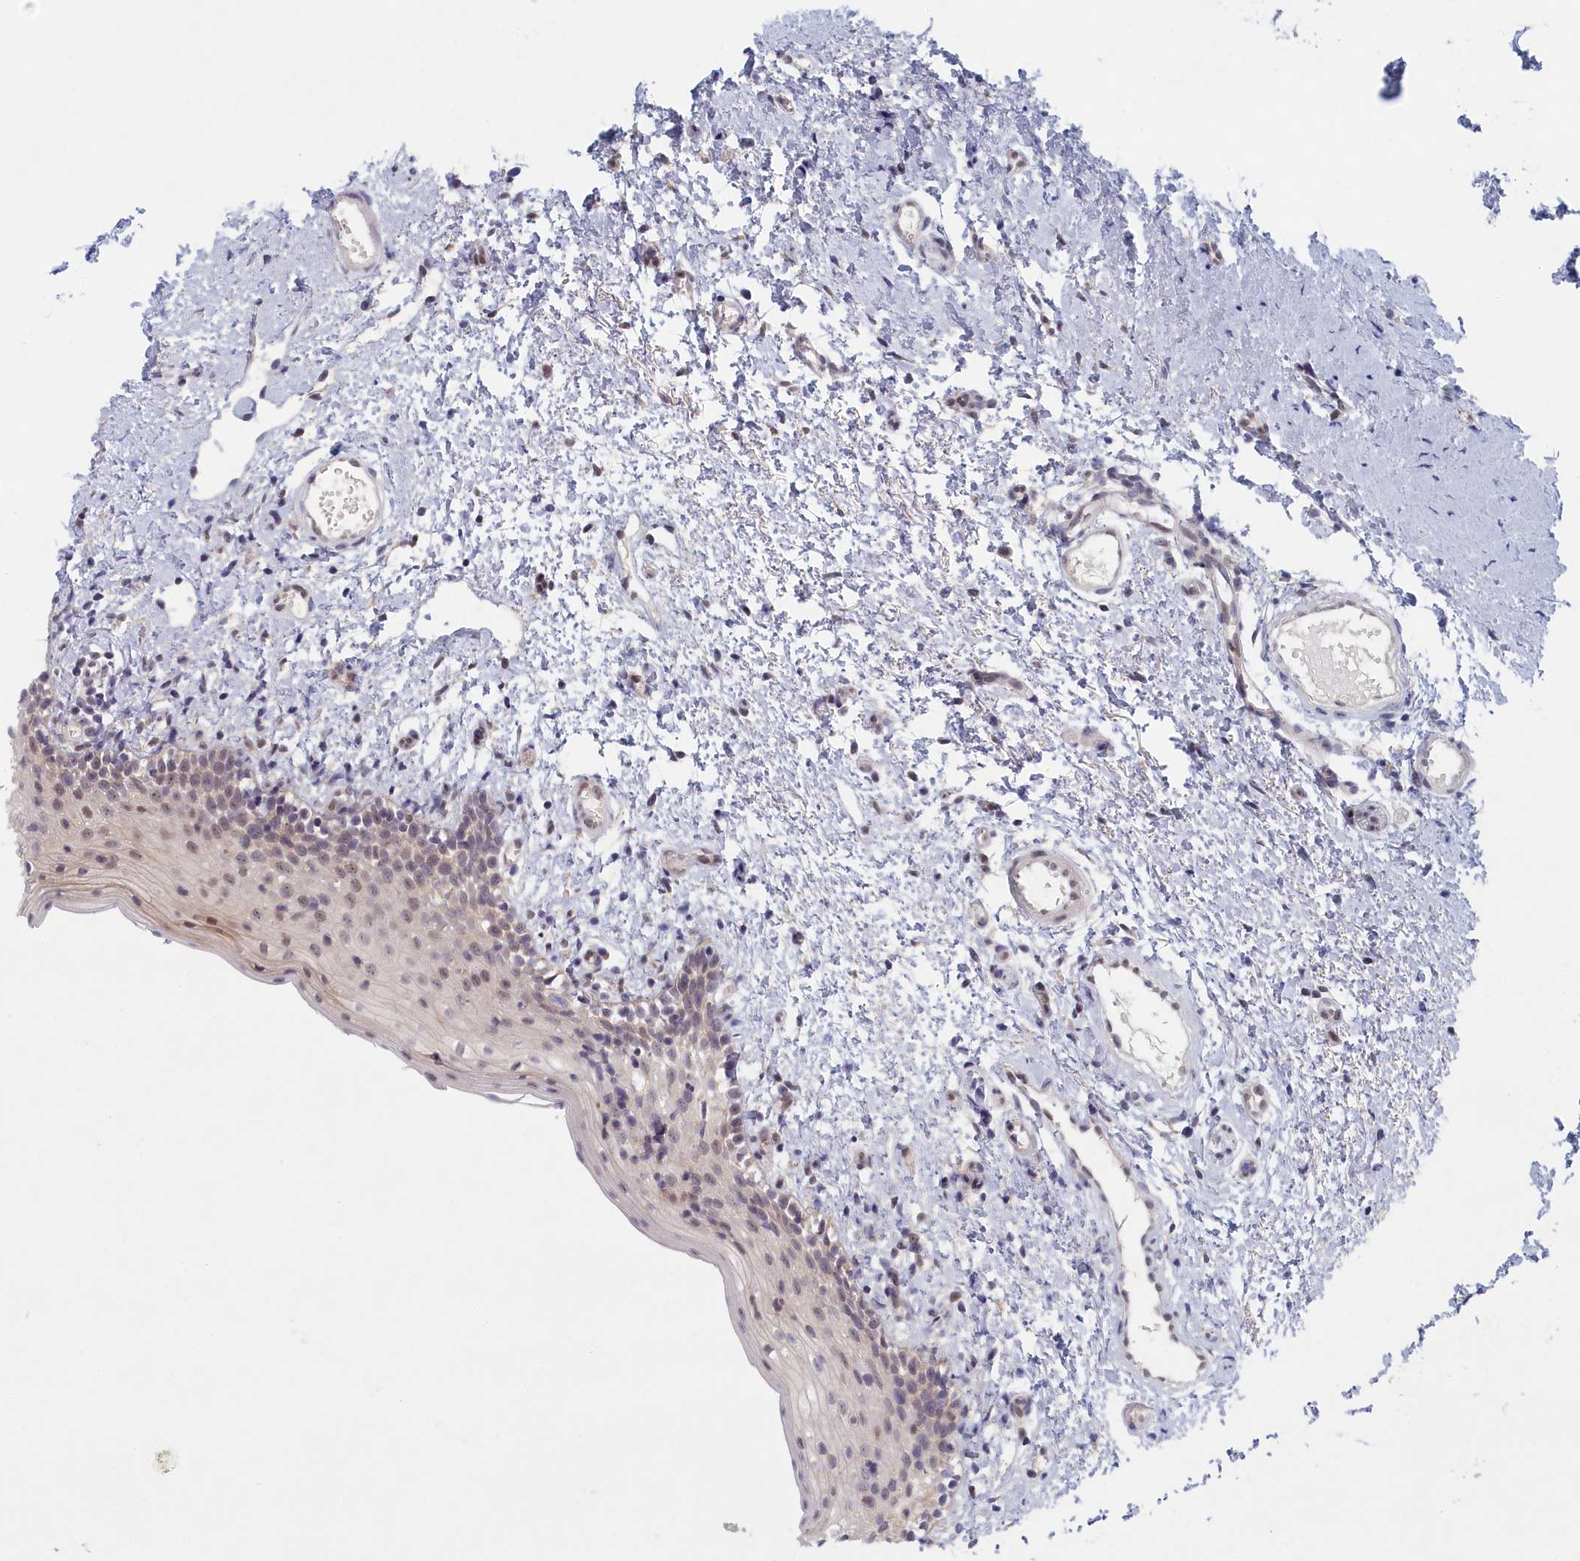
{"staining": {"intensity": "weak", "quantity": "<25%", "location": "nuclear"}, "tissue": "oral mucosa", "cell_type": "Squamous epithelial cells", "image_type": "normal", "snomed": [{"axis": "morphology", "description": "Normal tissue, NOS"}, {"axis": "topography", "description": "Oral tissue"}], "caption": "IHC micrograph of benign oral mucosa: oral mucosa stained with DAB reveals no significant protein expression in squamous epithelial cells. (Immunohistochemistry, brightfield microscopy, high magnification).", "gene": "DNAJC17", "patient": {"sex": "female", "age": 13}}